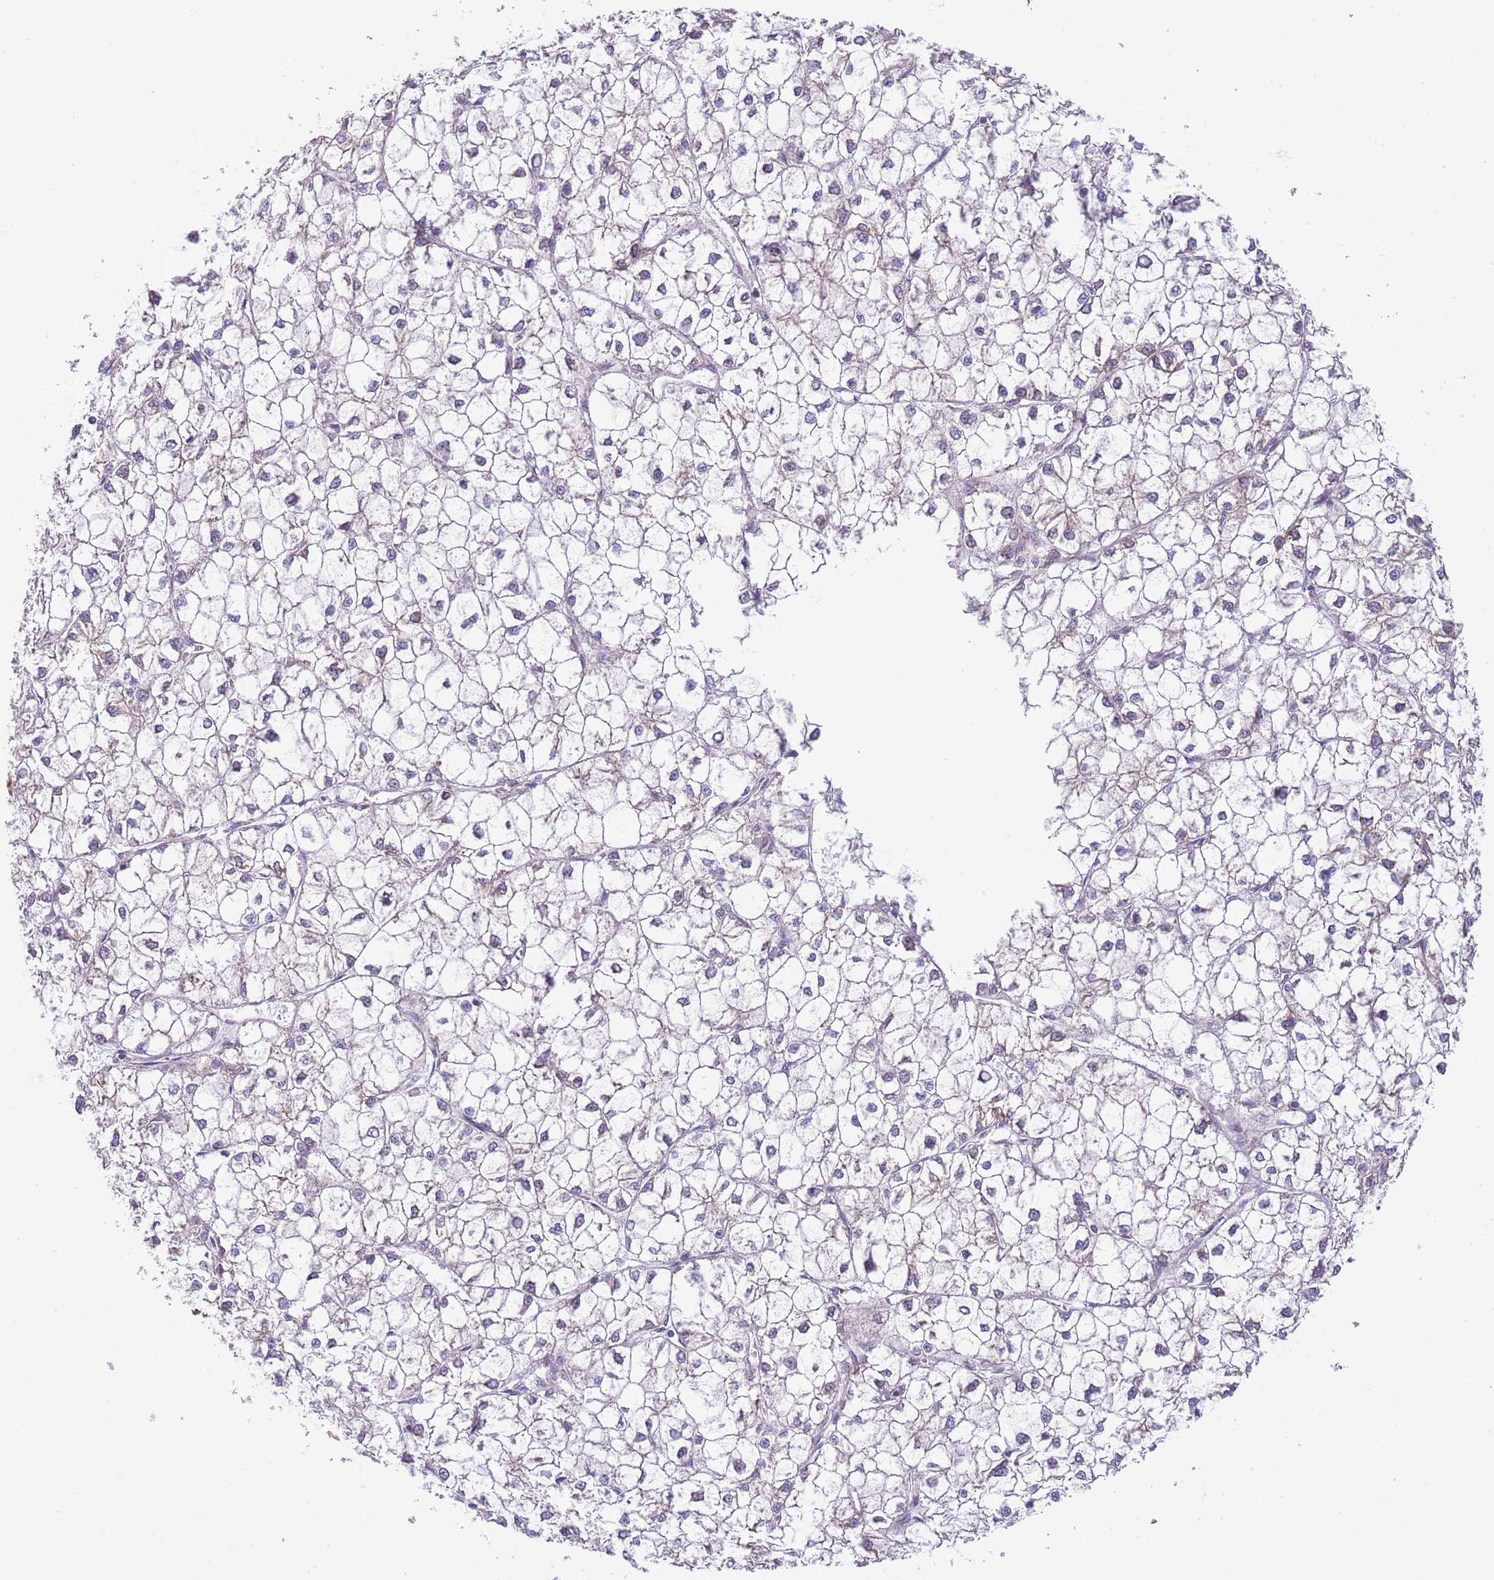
{"staining": {"intensity": "weak", "quantity": "<25%", "location": "cytoplasmic/membranous"}, "tissue": "liver cancer", "cell_type": "Tumor cells", "image_type": "cancer", "snomed": [{"axis": "morphology", "description": "Carcinoma, Hepatocellular, NOS"}, {"axis": "topography", "description": "Liver"}], "caption": "This is an IHC histopathology image of human liver hepatocellular carcinoma. There is no staining in tumor cells.", "gene": "DAND5", "patient": {"sex": "female", "age": 43}}